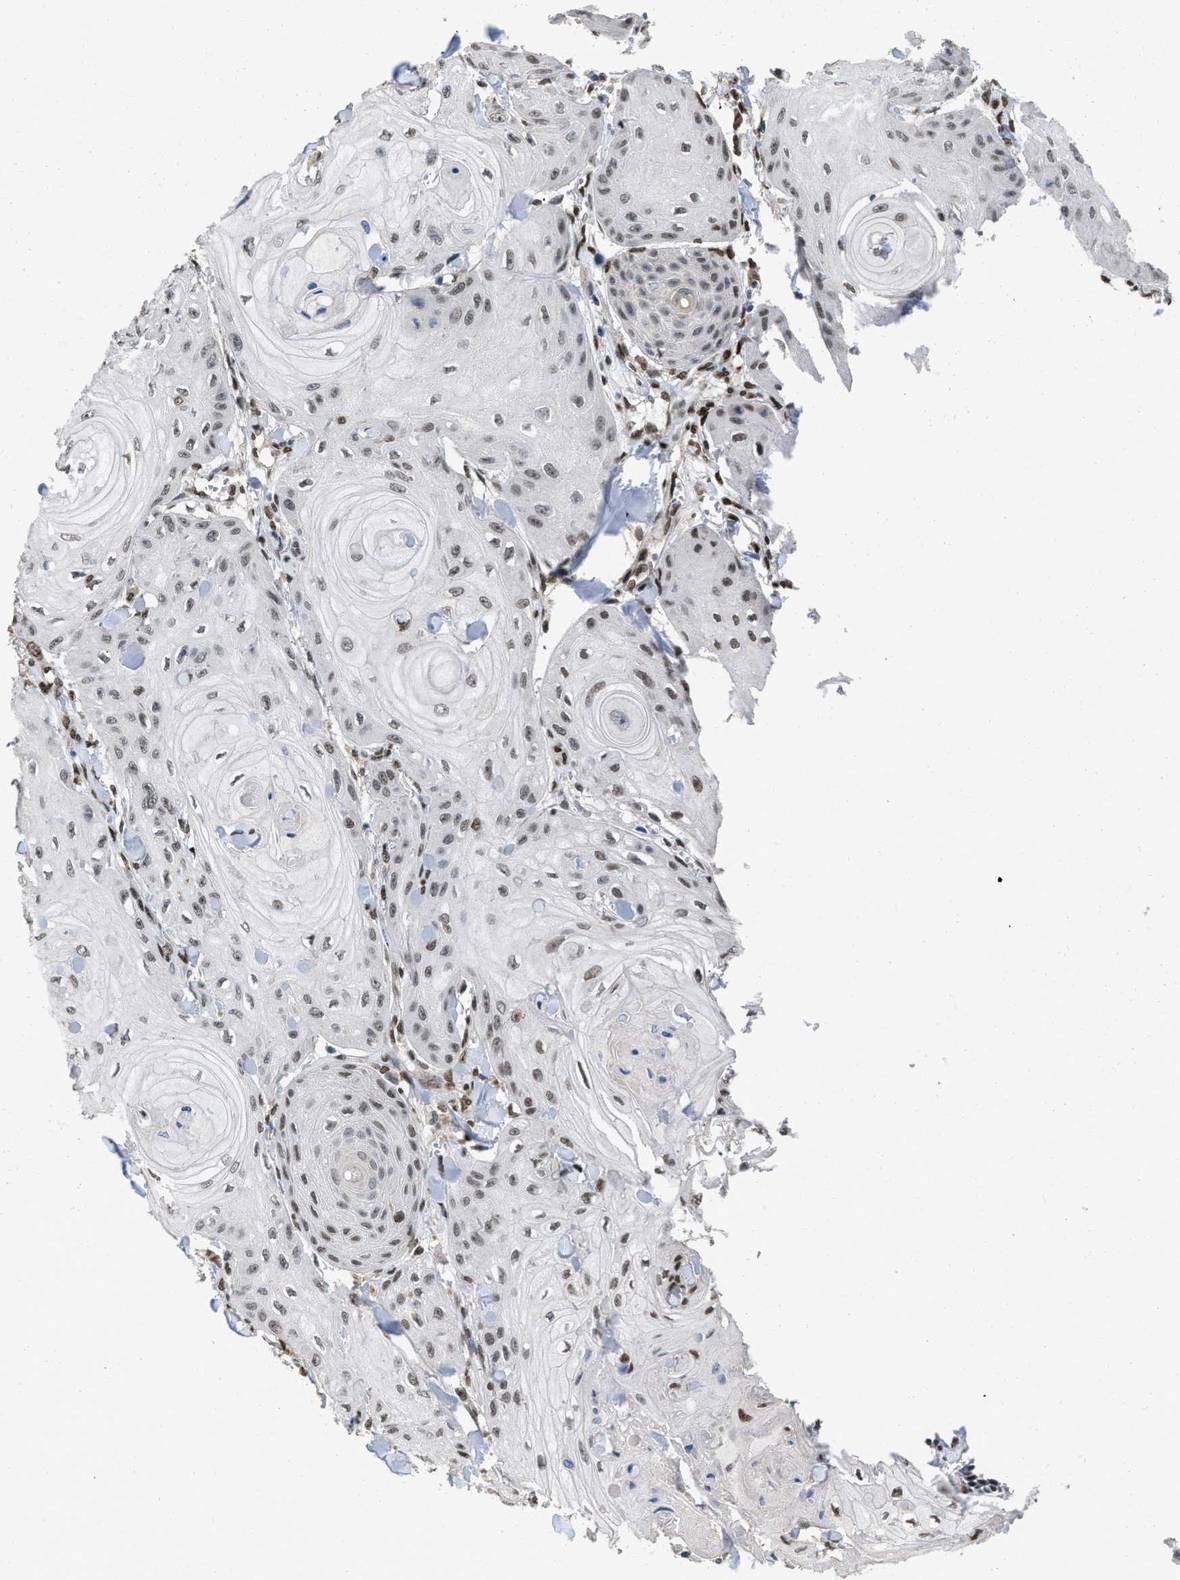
{"staining": {"intensity": "moderate", "quantity": "<25%", "location": "nuclear"}, "tissue": "skin cancer", "cell_type": "Tumor cells", "image_type": "cancer", "snomed": [{"axis": "morphology", "description": "Squamous cell carcinoma, NOS"}, {"axis": "topography", "description": "Skin"}], "caption": "The micrograph shows staining of skin cancer, revealing moderate nuclear protein positivity (brown color) within tumor cells.", "gene": "QKI", "patient": {"sex": "male", "age": 74}}